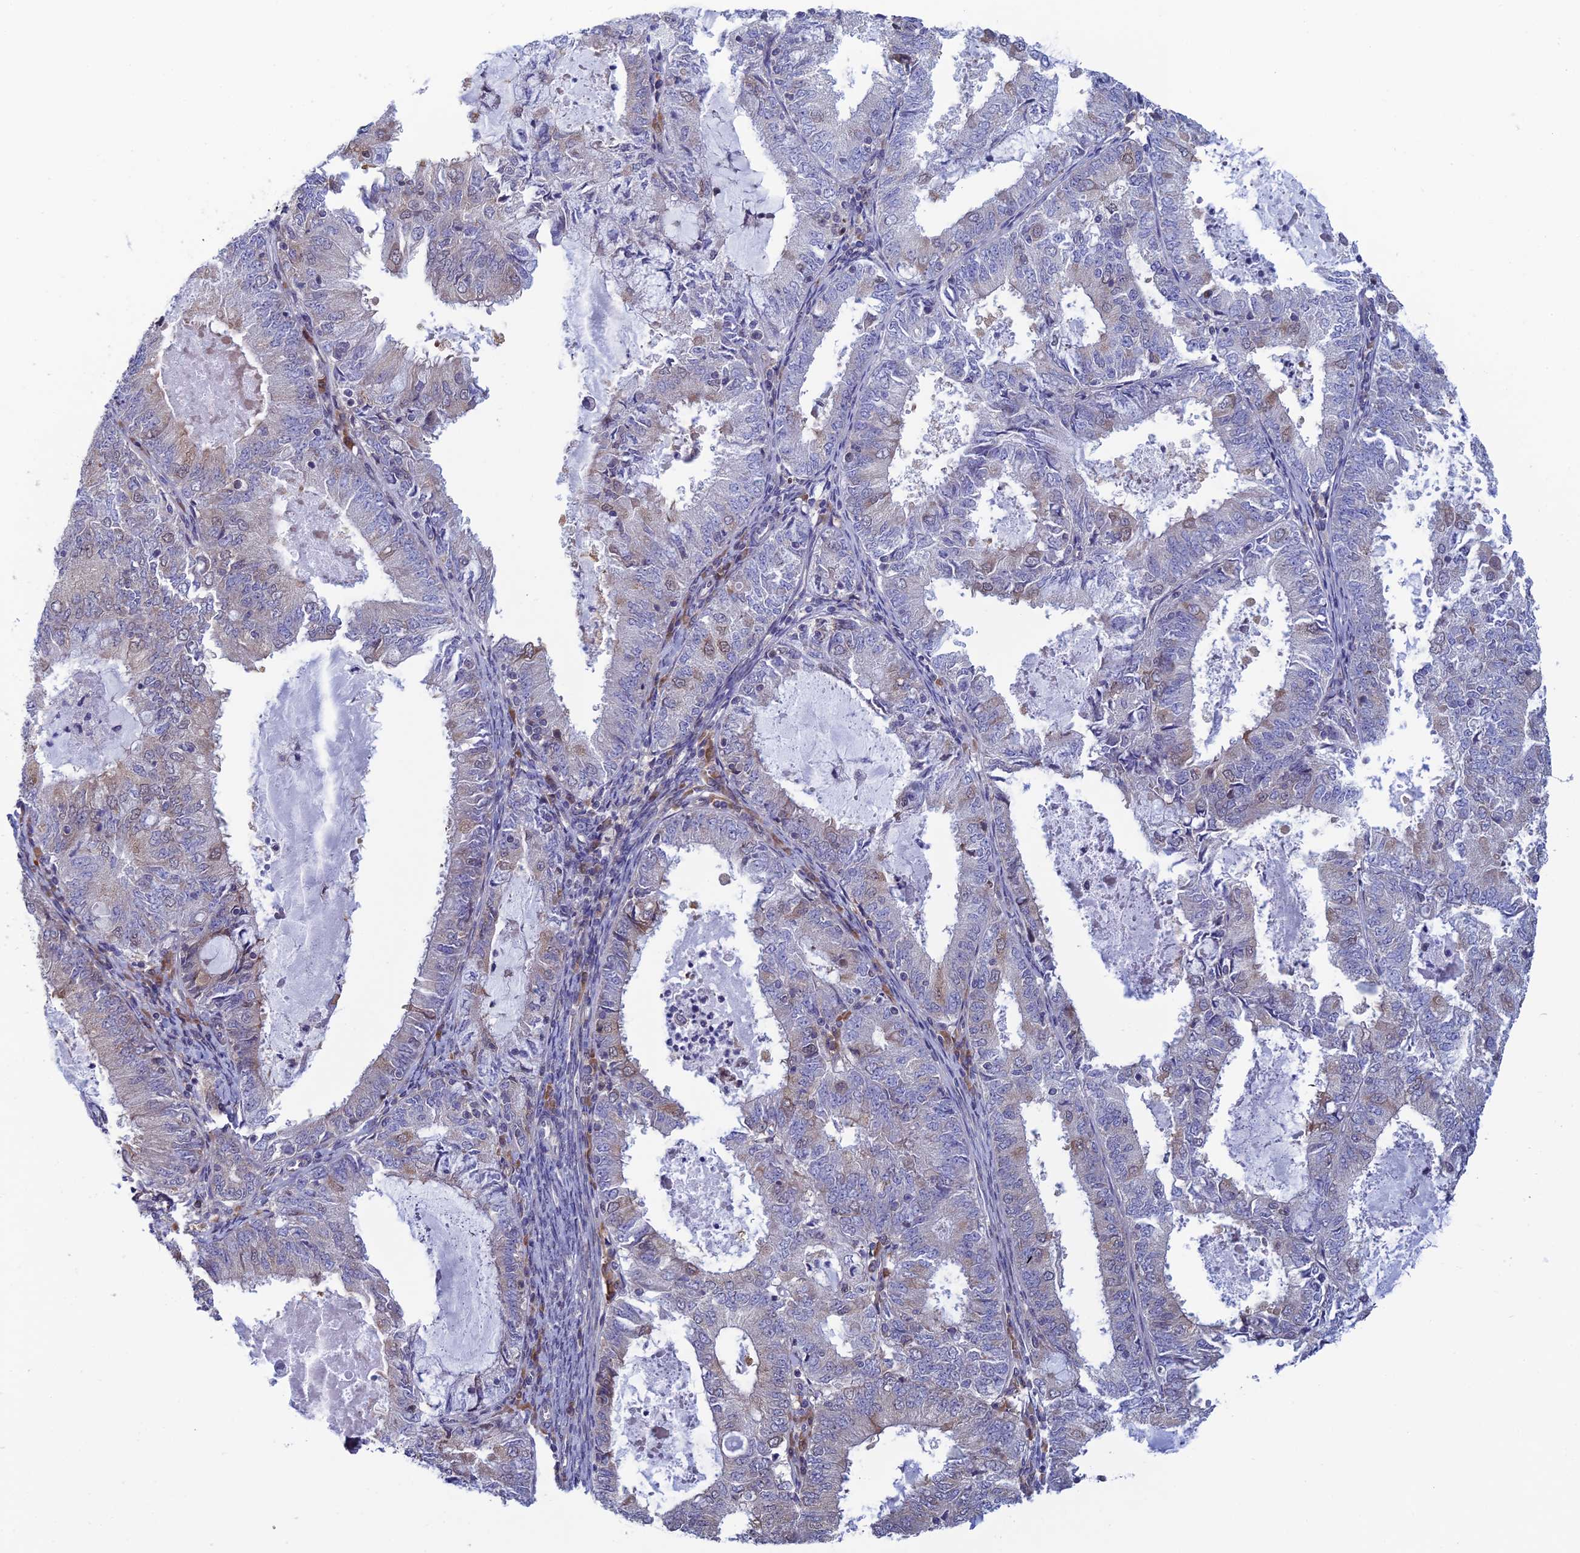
{"staining": {"intensity": "weak", "quantity": "<25%", "location": "cytoplasmic/membranous"}, "tissue": "endometrial cancer", "cell_type": "Tumor cells", "image_type": "cancer", "snomed": [{"axis": "morphology", "description": "Adenocarcinoma, NOS"}, {"axis": "topography", "description": "Endometrium"}], "caption": "Tumor cells are negative for brown protein staining in adenocarcinoma (endometrial). (DAB (3,3'-diaminobenzidine) immunohistochemistry with hematoxylin counter stain).", "gene": "SRA1", "patient": {"sex": "female", "age": 57}}